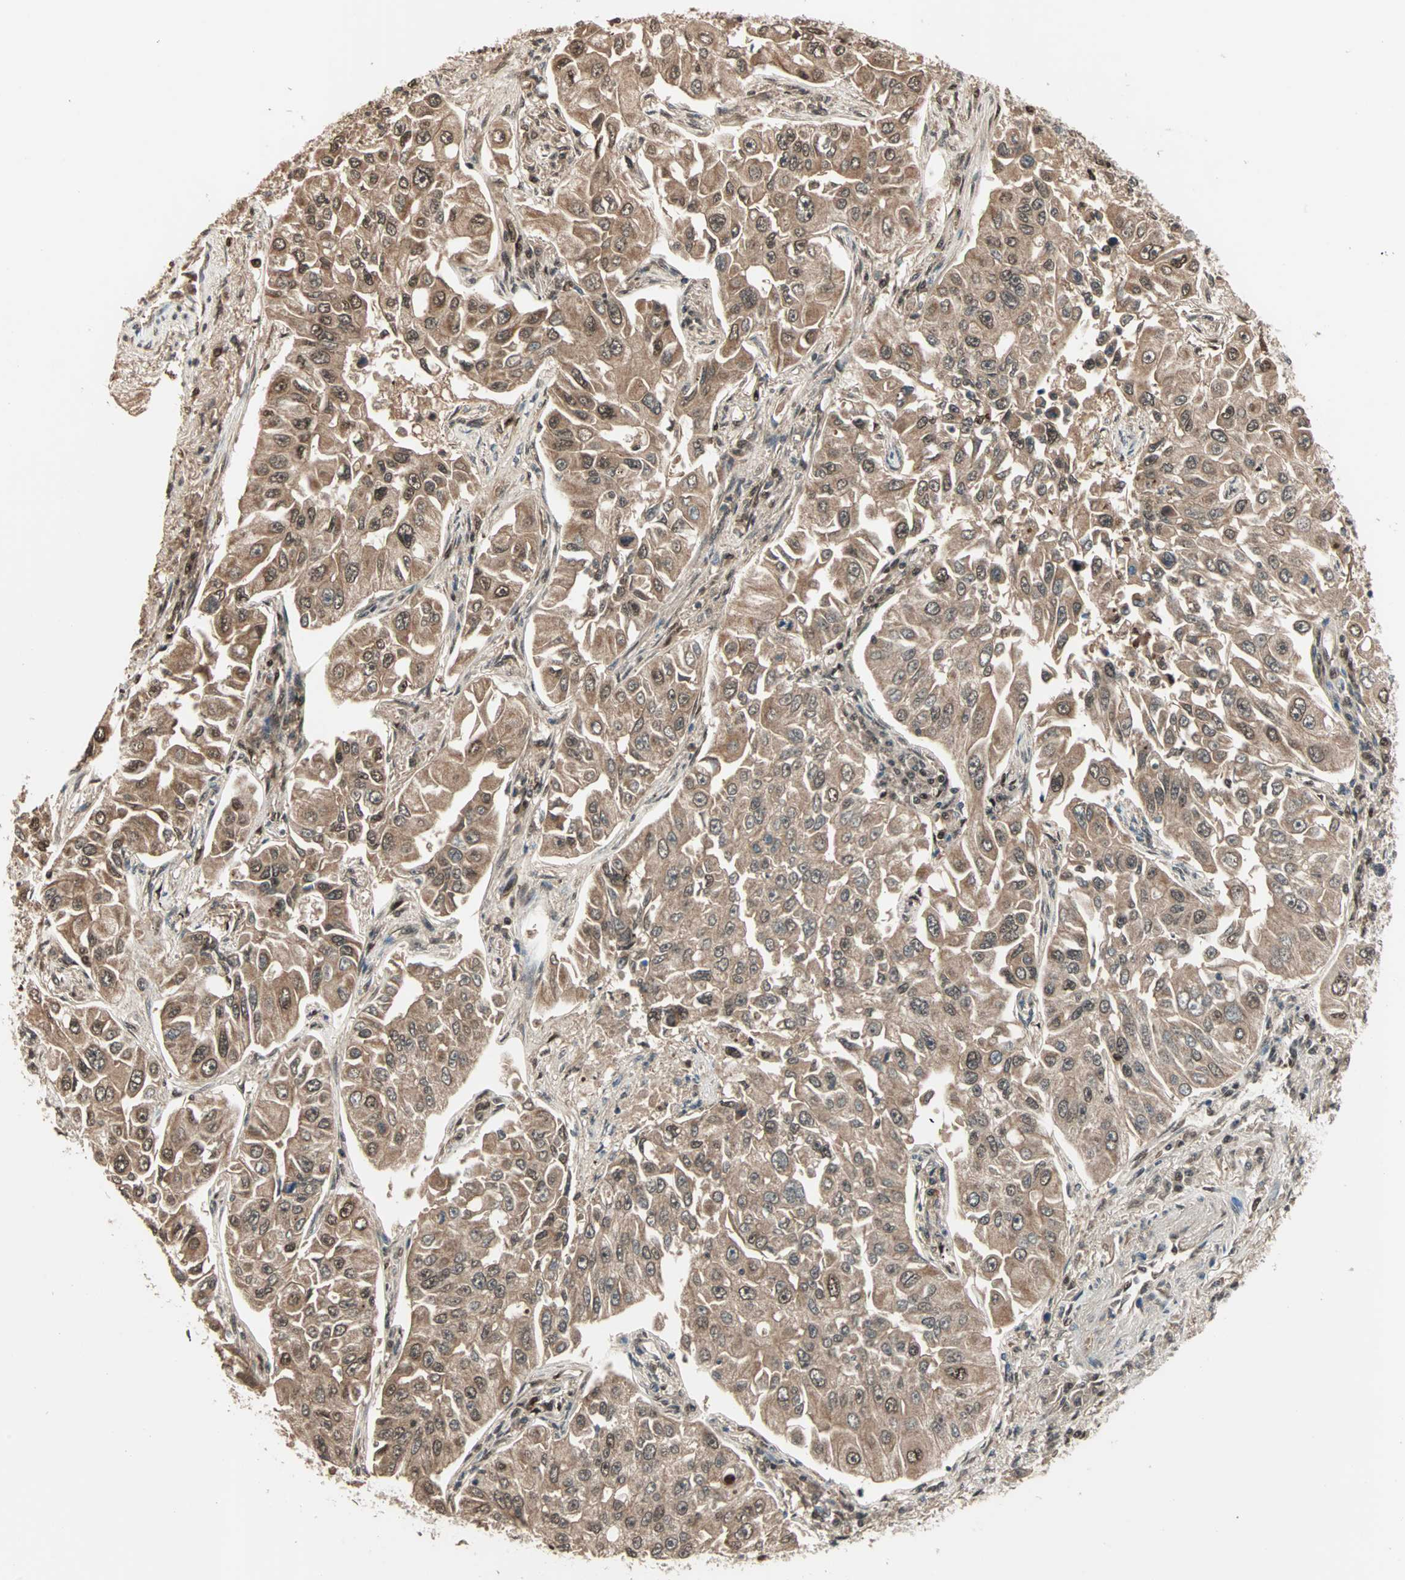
{"staining": {"intensity": "moderate", "quantity": ">75%", "location": "cytoplasmic/membranous,nuclear"}, "tissue": "lung cancer", "cell_type": "Tumor cells", "image_type": "cancer", "snomed": [{"axis": "morphology", "description": "Adenocarcinoma, NOS"}, {"axis": "topography", "description": "Lung"}], "caption": "Immunohistochemical staining of adenocarcinoma (lung) shows moderate cytoplasmic/membranous and nuclear protein expression in approximately >75% of tumor cells.", "gene": "ZNF701", "patient": {"sex": "male", "age": 84}}